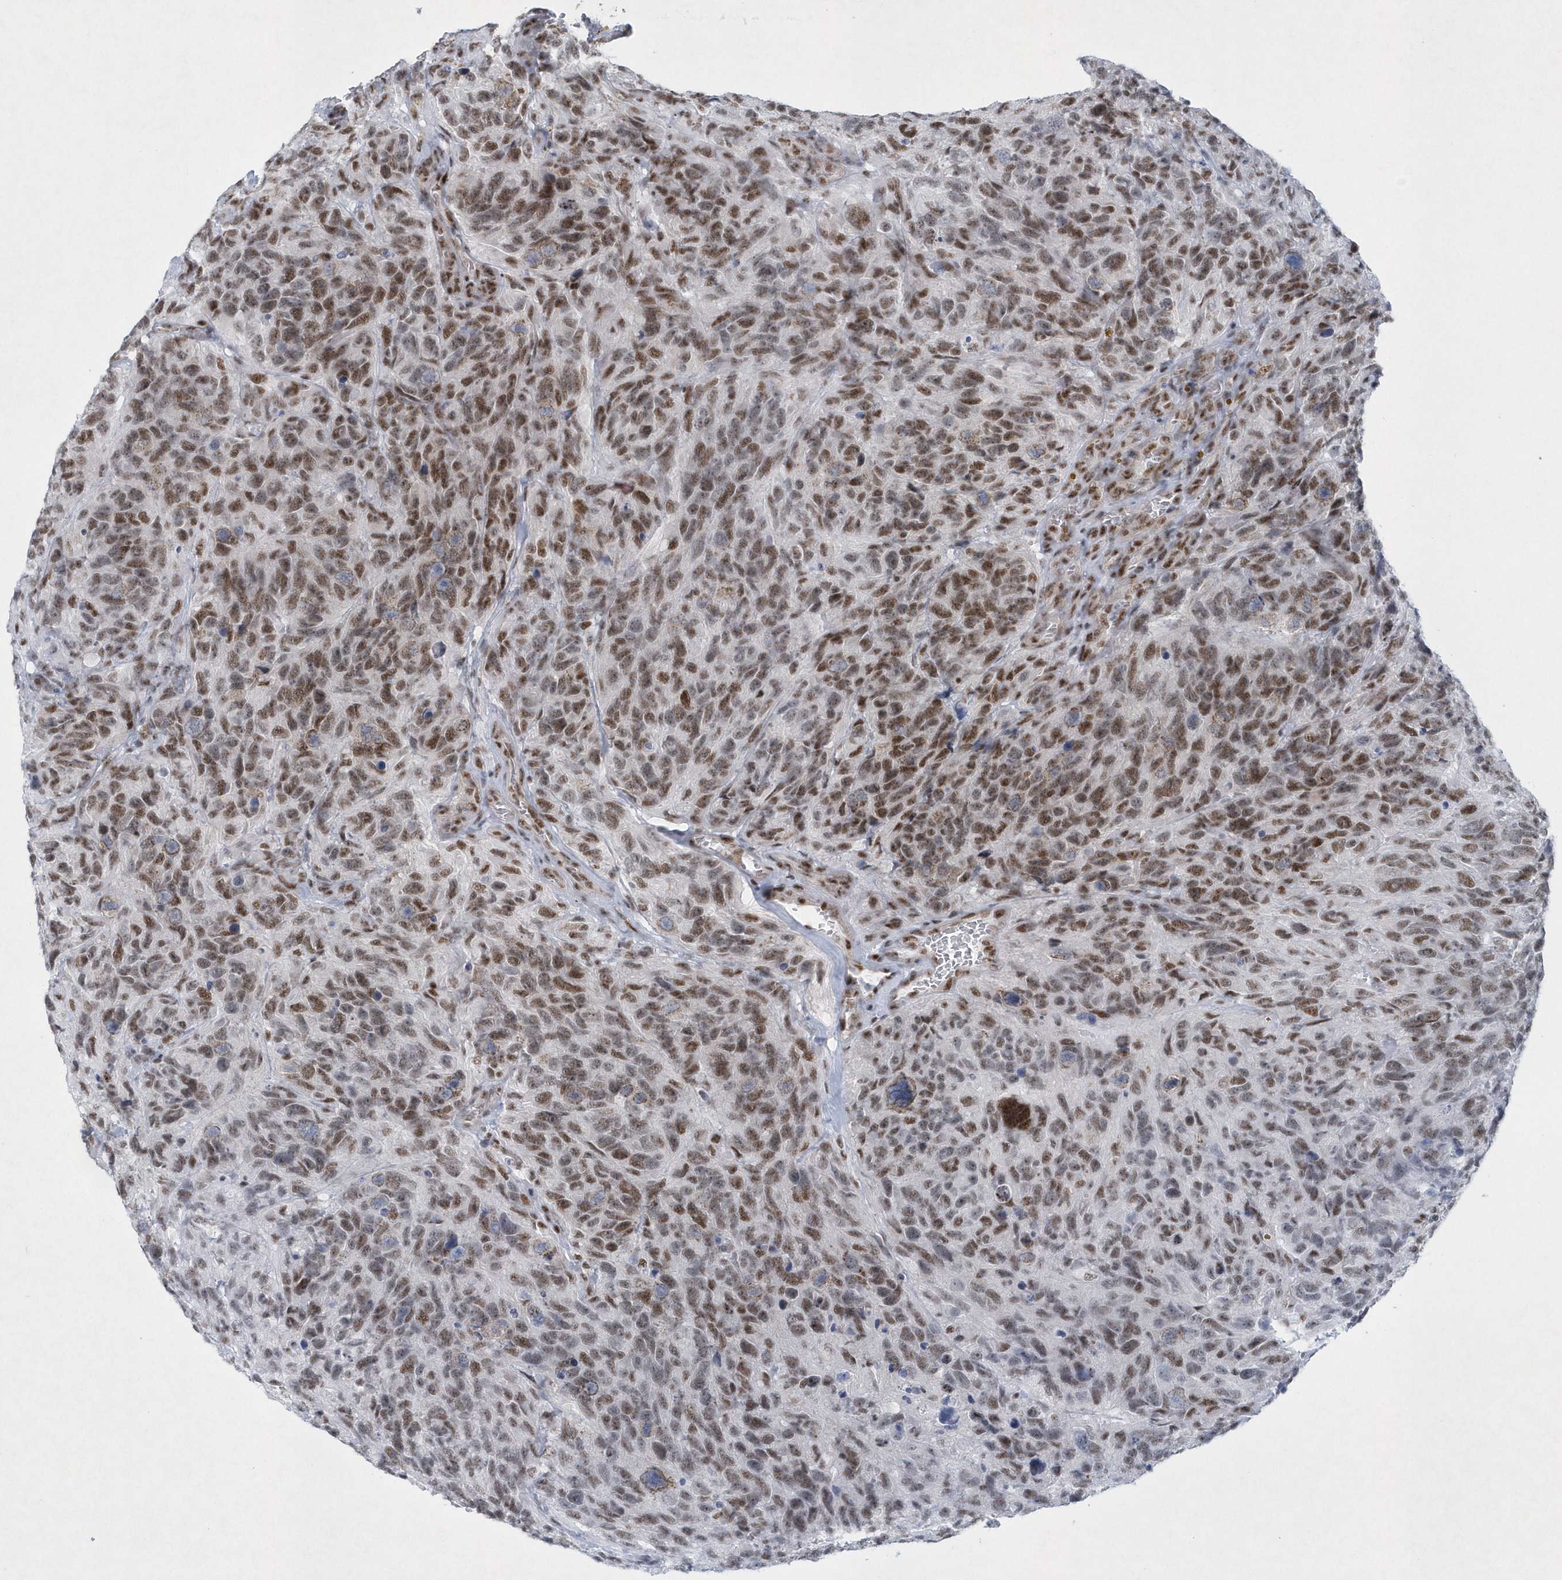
{"staining": {"intensity": "moderate", "quantity": ">75%", "location": "nuclear"}, "tissue": "glioma", "cell_type": "Tumor cells", "image_type": "cancer", "snomed": [{"axis": "morphology", "description": "Glioma, malignant, High grade"}, {"axis": "topography", "description": "Brain"}], "caption": "Tumor cells reveal medium levels of moderate nuclear staining in approximately >75% of cells in malignant glioma (high-grade).", "gene": "DCLRE1A", "patient": {"sex": "male", "age": 69}}